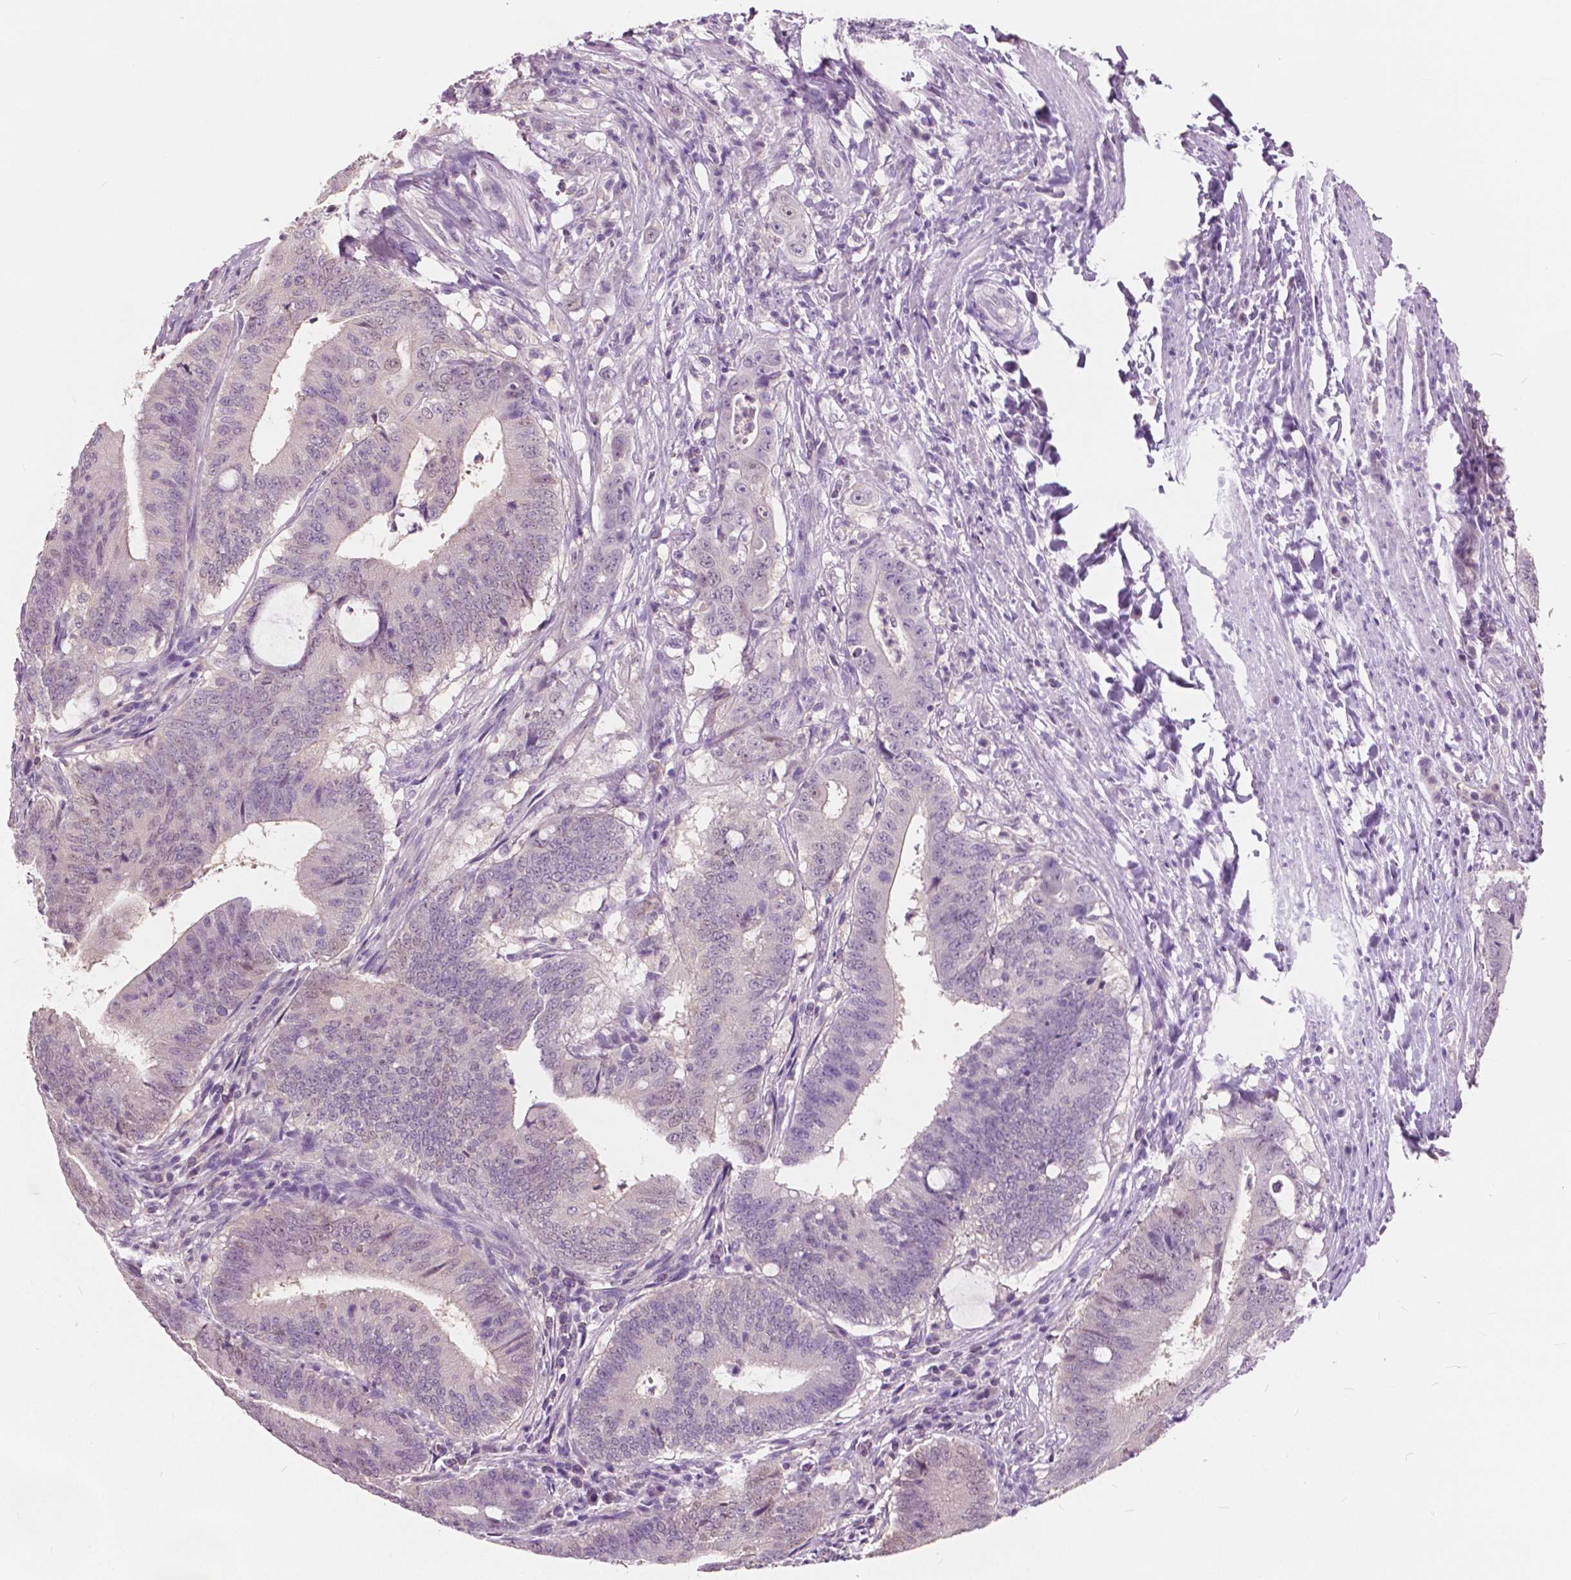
{"staining": {"intensity": "weak", "quantity": "<25%", "location": "cytoplasmic/membranous"}, "tissue": "colorectal cancer", "cell_type": "Tumor cells", "image_type": "cancer", "snomed": [{"axis": "morphology", "description": "Adenocarcinoma, NOS"}, {"axis": "topography", "description": "Colon"}], "caption": "A photomicrograph of human adenocarcinoma (colorectal) is negative for staining in tumor cells.", "gene": "TKFC", "patient": {"sex": "female", "age": 43}}